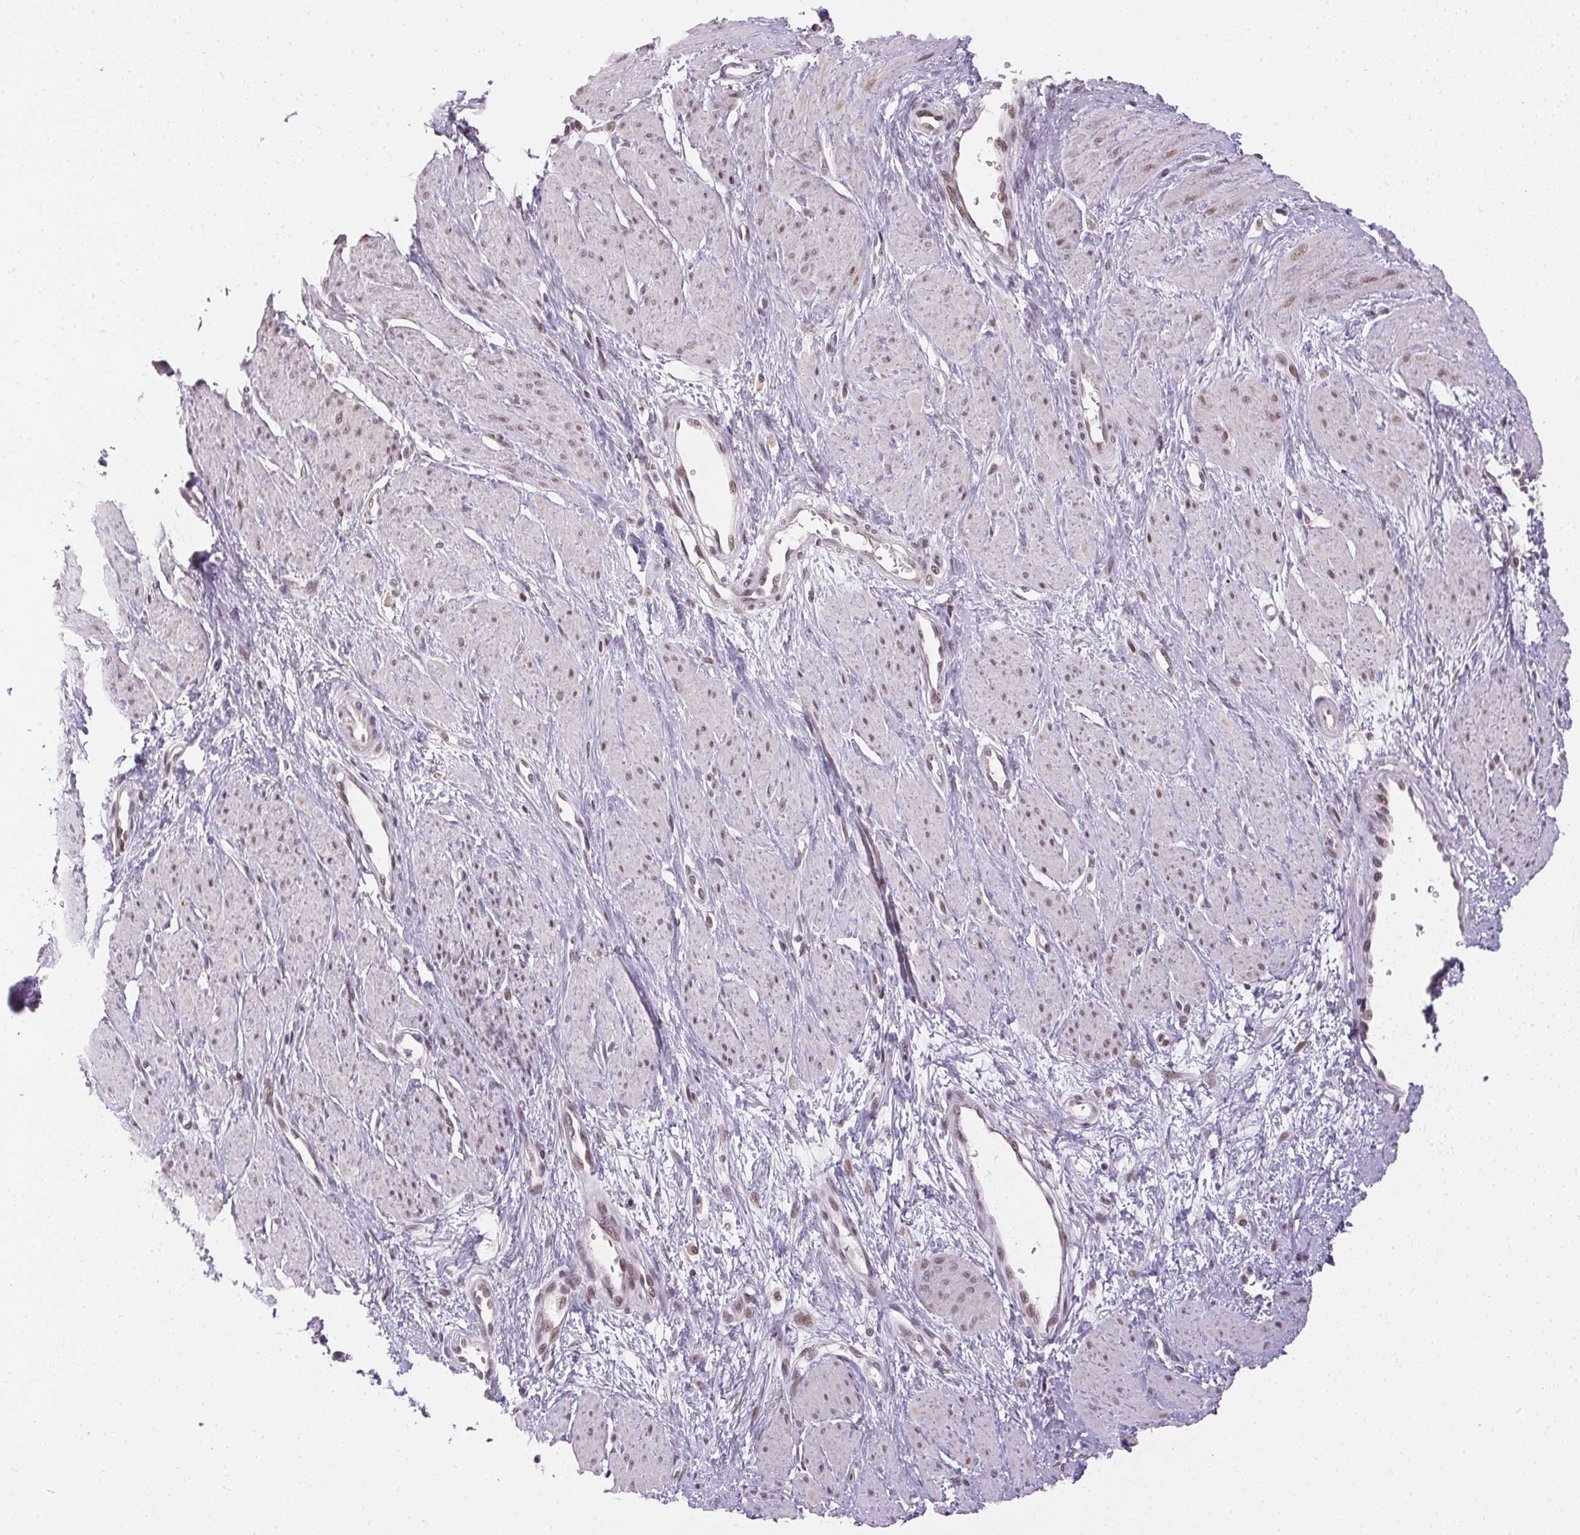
{"staining": {"intensity": "weak", "quantity": "<25%", "location": "nuclear"}, "tissue": "smooth muscle", "cell_type": "Smooth muscle cells", "image_type": "normal", "snomed": [{"axis": "morphology", "description": "Normal tissue, NOS"}, {"axis": "topography", "description": "Smooth muscle"}, {"axis": "topography", "description": "Uterus"}], "caption": "Unremarkable smooth muscle was stained to show a protein in brown. There is no significant staining in smooth muscle cells.", "gene": "KDM4D", "patient": {"sex": "female", "age": 39}}